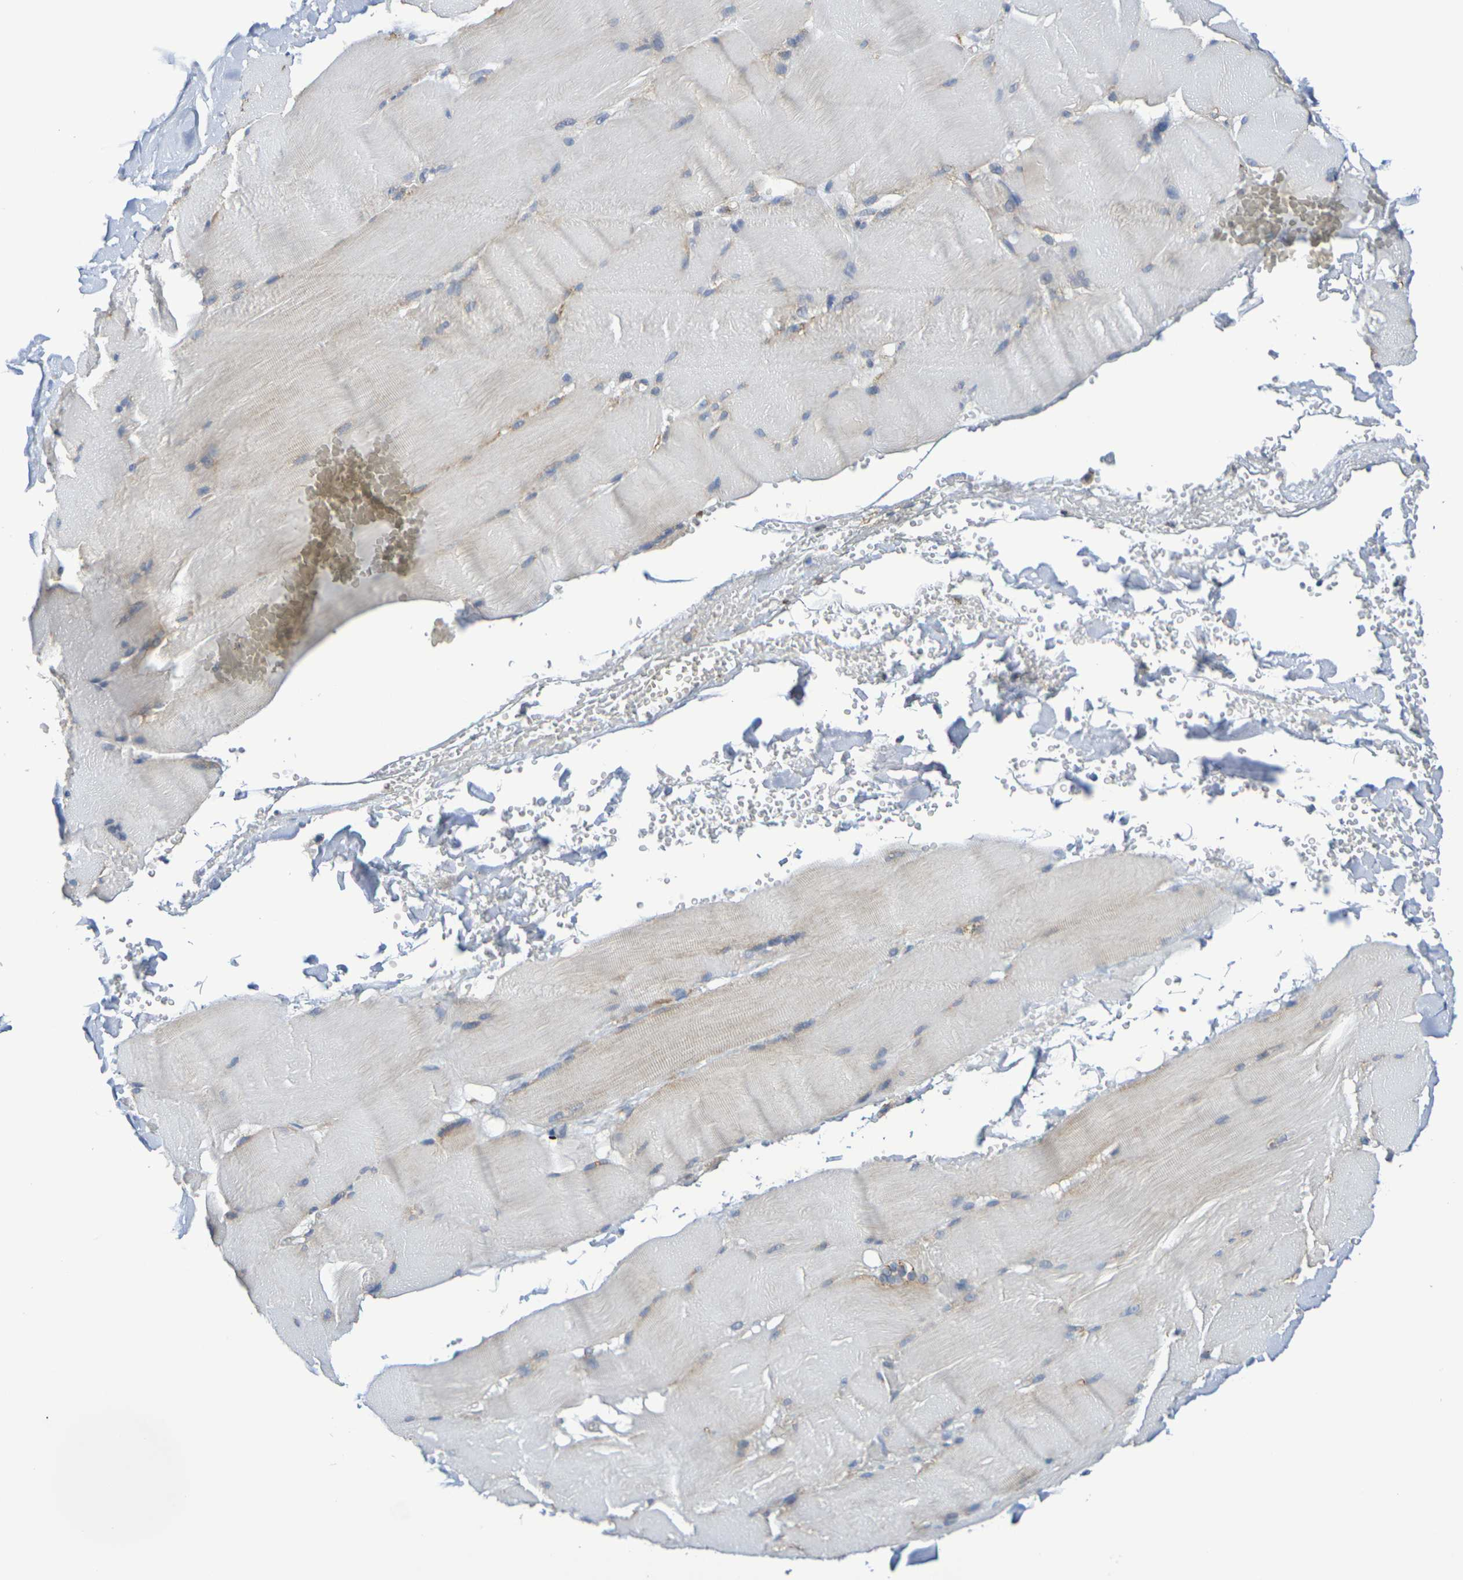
{"staining": {"intensity": "weak", "quantity": "<25%", "location": "cytoplasmic/membranous"}, "tissue": "skeletal muscle", "cell_type": "Myocytes", "image_type": "normal", "snomed": [{"axis": "morphology", "description": "Normal tissue, NOS"}, {"axis": "topography", "description": "Skin"}, {"axis": "topography", "description": "Skeletal muscle"}], "caption": "Myocytes show no significant staining in benign skeletal muscle. (Stains: DAB immunohistochemistry with hematoxylin counter stain, Microscopy: brightfield microscopy at high magnification).", "gene": "CHRNB1", "patient": {"sex": "male", "age": 83}}